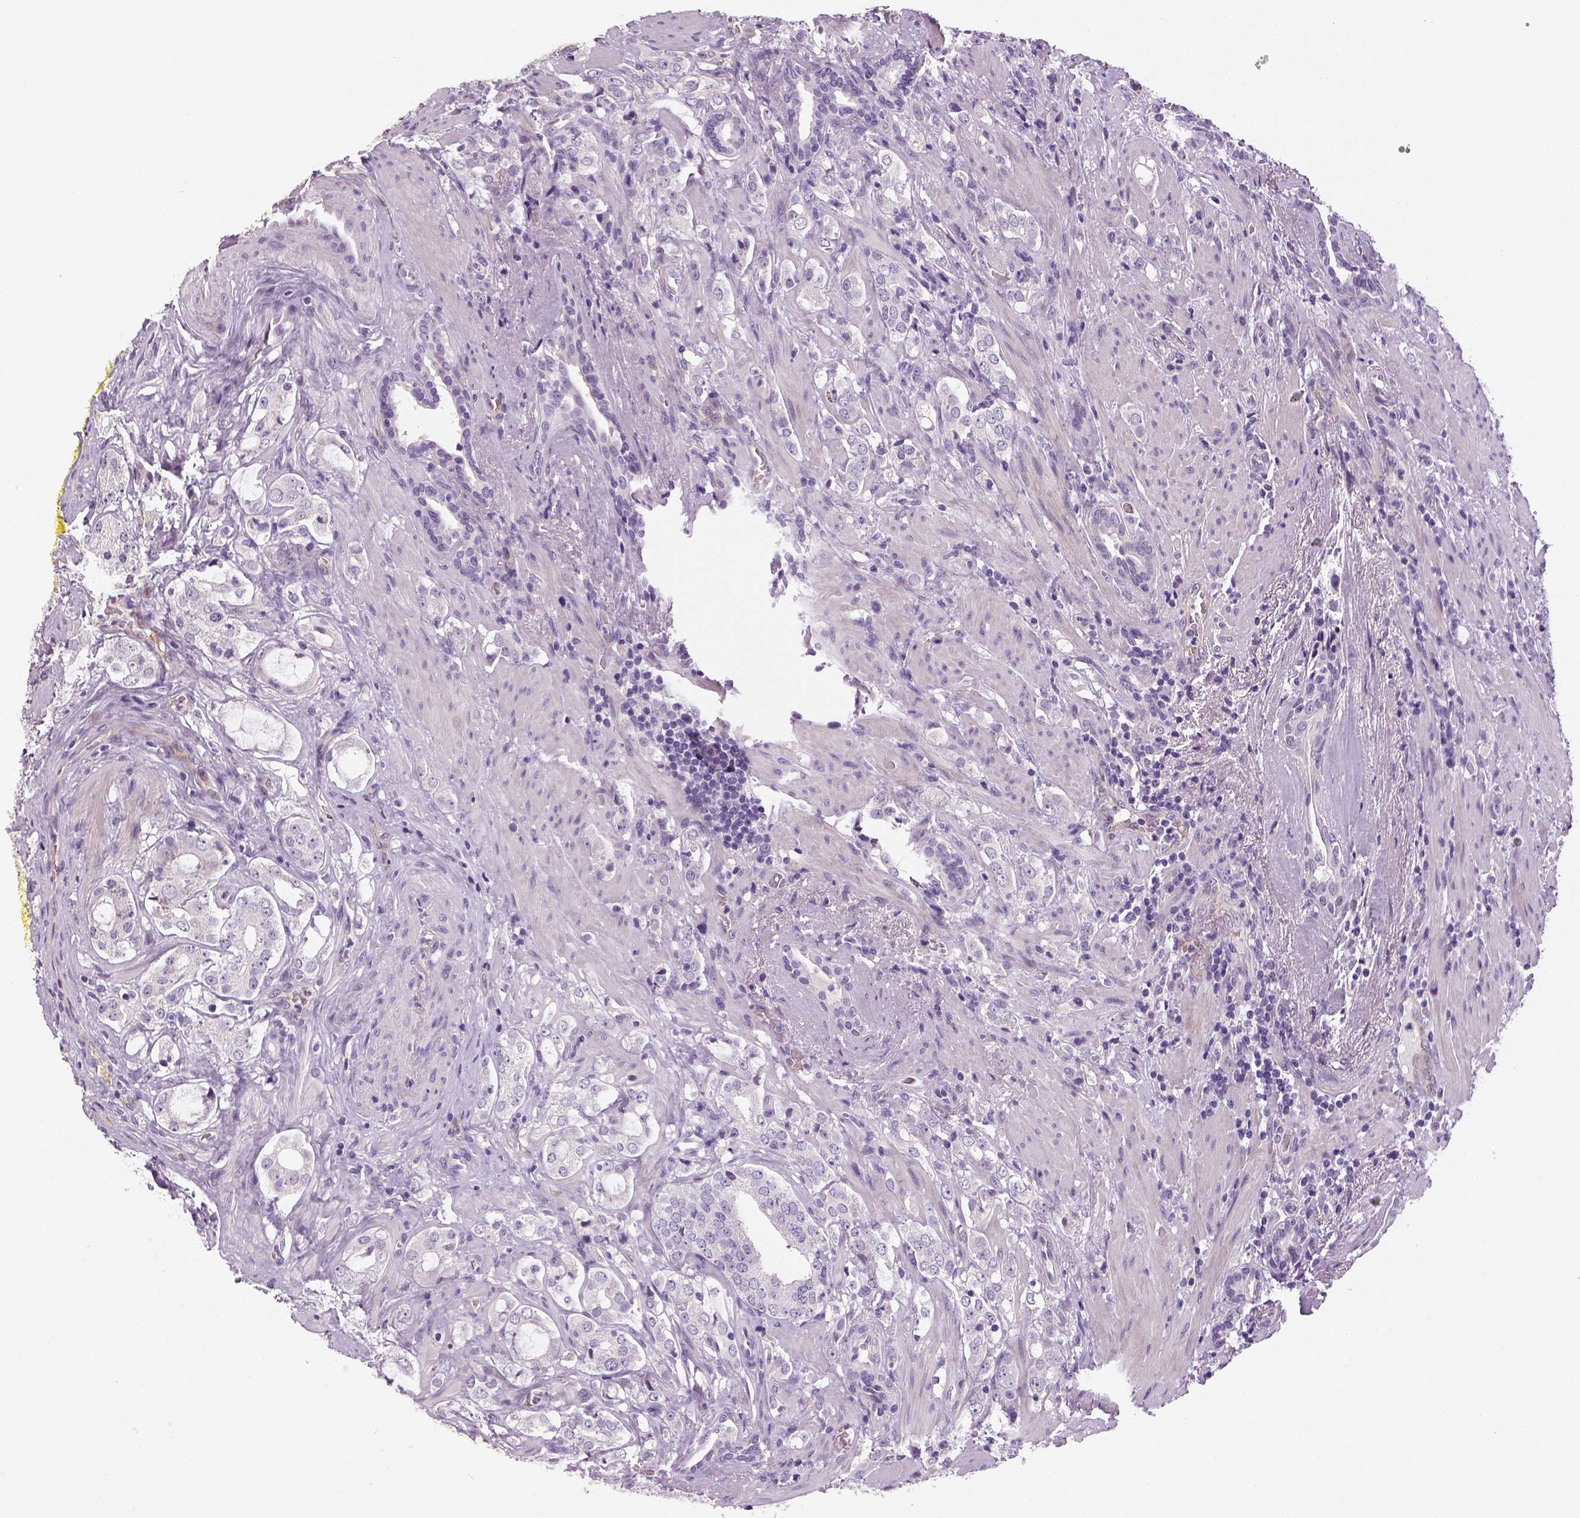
{"staining": {"intensity": "negative", "quantity": "none", "location": "none"}, "tissue": "prostate cancer", "cell_type": "Tumor cells", "image_type": "cancer", "snomed": [{"axis": "morphology", "description": "Adenocarcinoma, NOS"}, {"axis": "topography", "description": "Prostate"}], "caption": "Prostate adenocarcinoma was stained to show a protein in brown. There is no significant staining in tumor cells. Brightfield microscopy of immunohistochemistry (IHC) stained with DAB (3,3'-diaminobenzidine) (brown) and hematoxylin (blue), captured at high magnification.", "gene": "TSPAN7", "patient": {"sex": "male", "age": 66}}